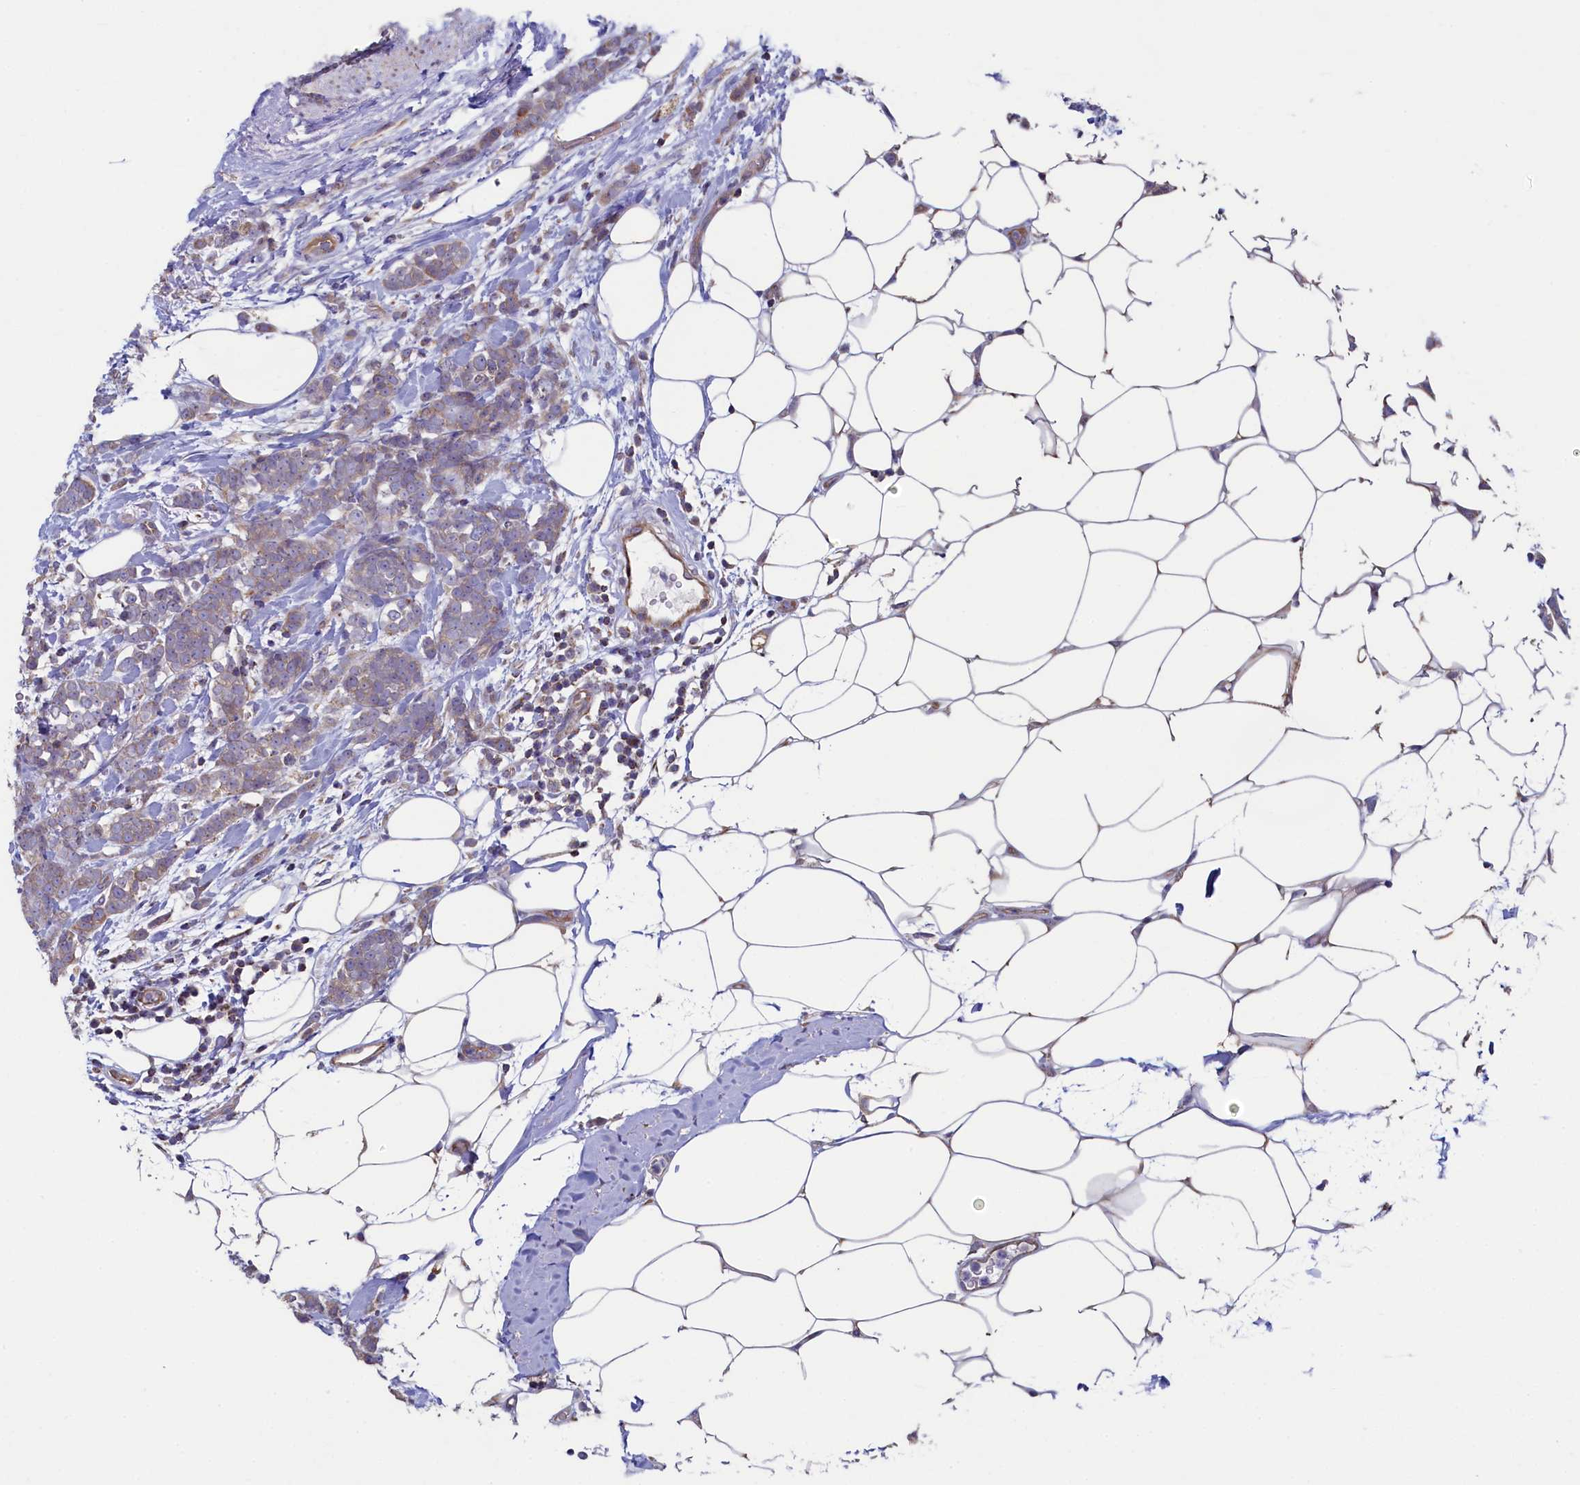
{"staining": {"intensity": "weak", "quantity": "25%-75%", "location": "cytoplasmic/membranous"}, "tissue": "breast cancer", "cell_type": "Tumor cells", "image_type": "cancer", "snomed": [{"axis": "morphology", "description": "Lobular carcinoma"}, {"axis": "topography", "description": "Breast"}], "caption": "Weak cytoplasmic/membranous staining is seen in about 25%-75% of tumor cells in breast lobular carcinoma.", "gene": "SPATA2L", "patient": {"sex": "female", "age": 58}}